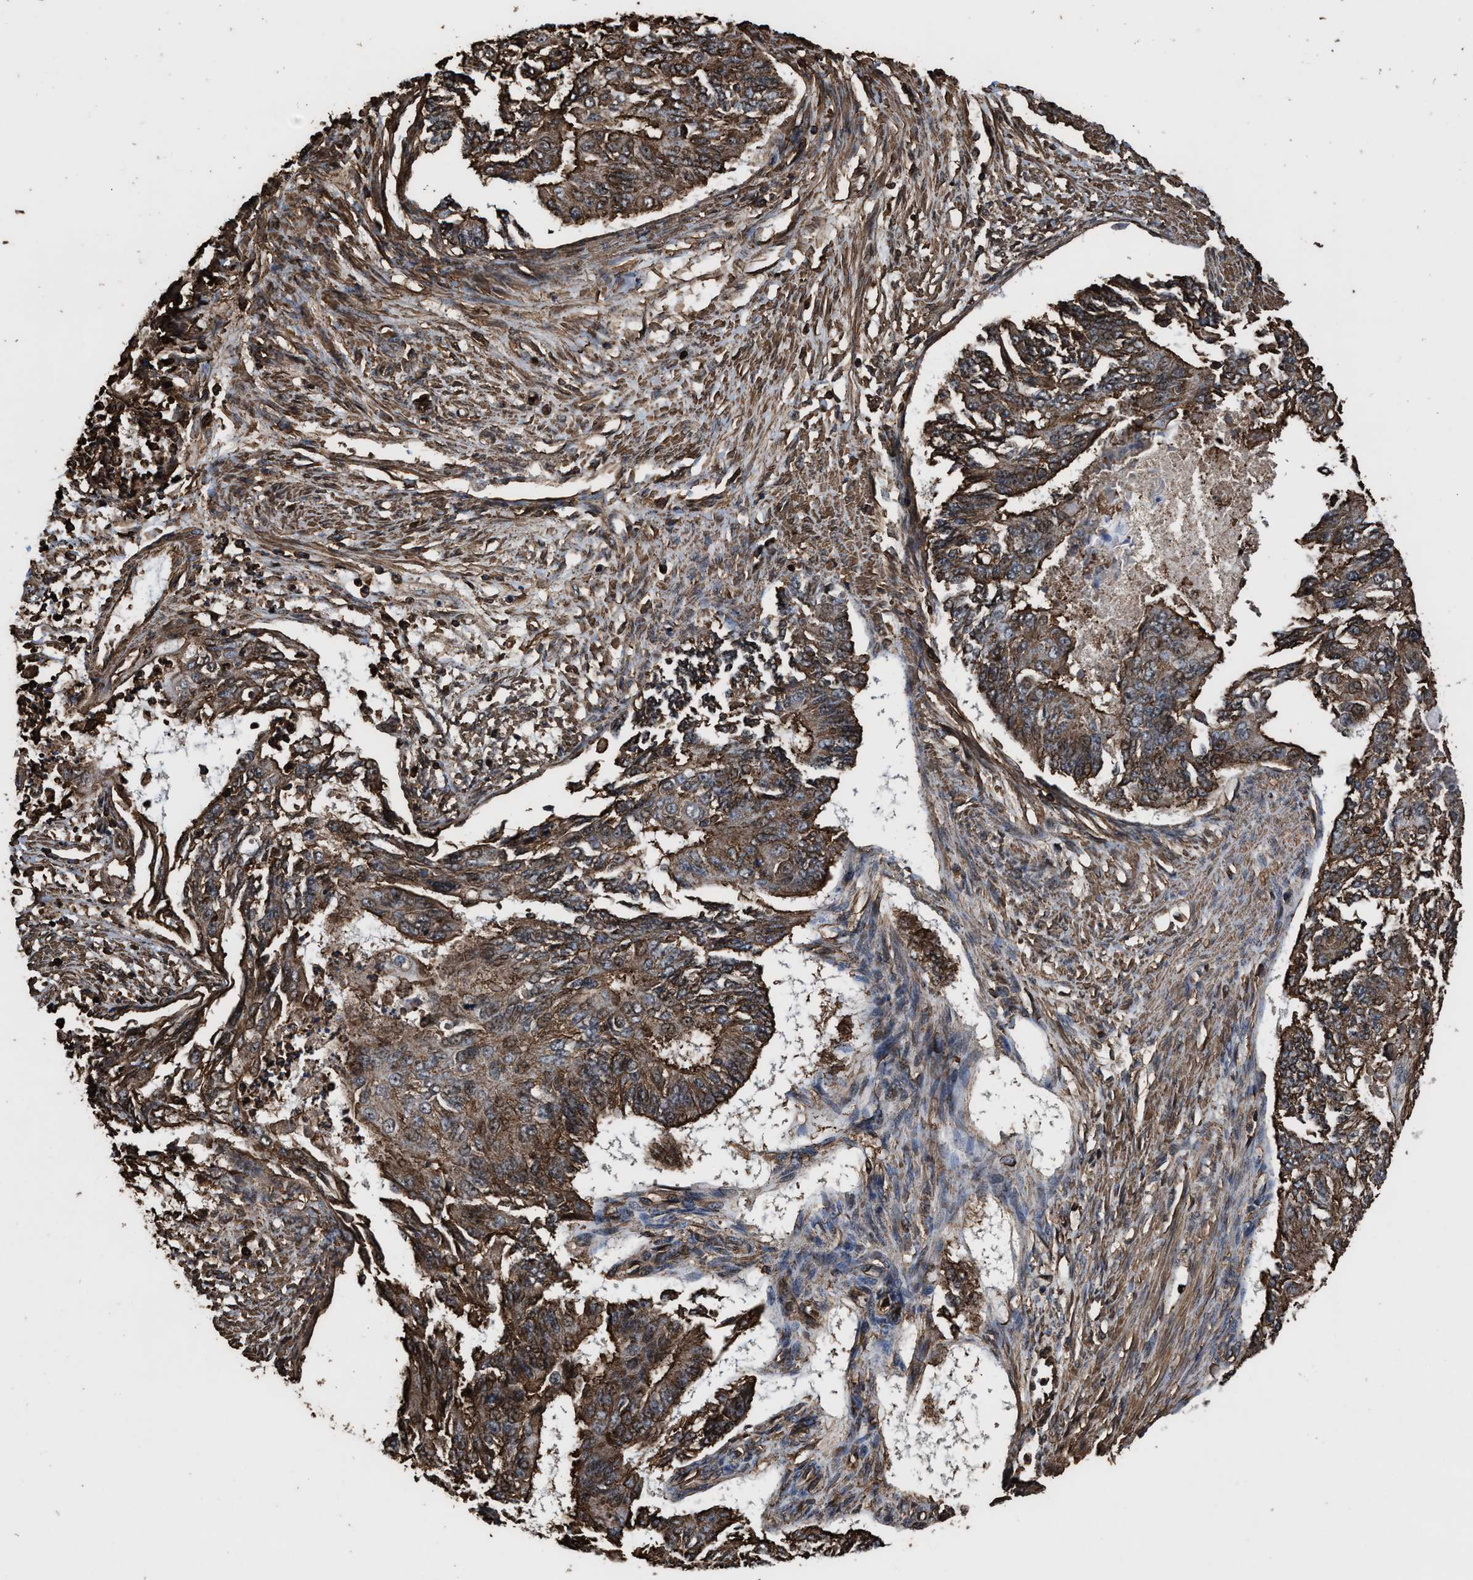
{"staining": {"intensity": "strong", "quantity": ">75%", "location": "cytoplasmic/membranous"}, "tissue": "endometrial cancer", "cell_type": "Tumor cells", "image_type": "cancer", "snomed": [{"axis": "morphology", "description": "Adenocarcinoma, NOS"}, {"axis": "topography", "description": "Endometrium"}], "caption": "Immunohistochemical staining of endometrial cancer reveals strong cytoplasmic/membranous protein expression in about >75% of tumor cells.", "gene": "KBTBD2", "patient": {"sex": "female", "age": 32}}